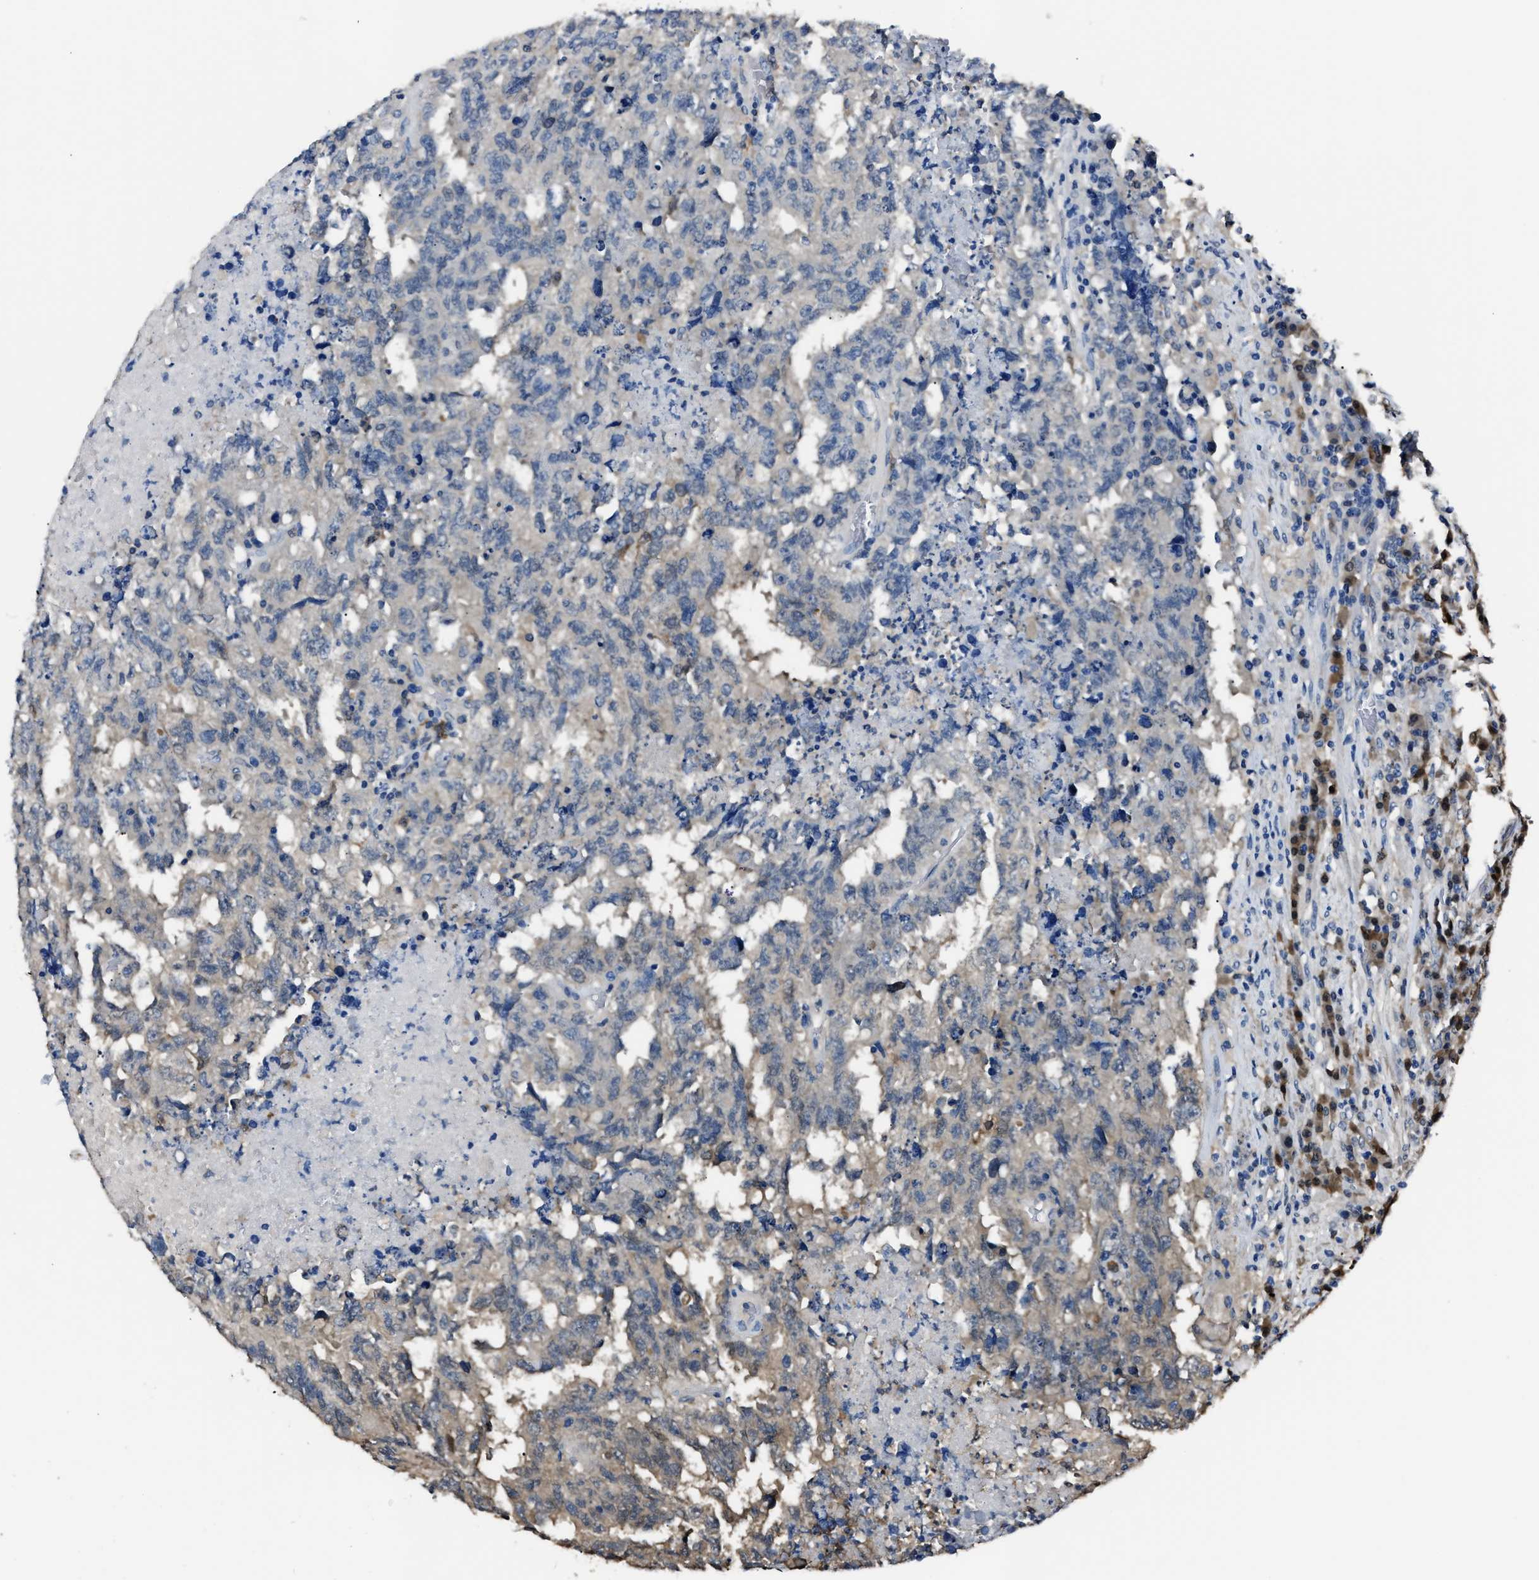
{"staining": {"intensity": "moderate", "quantity": "25%-75%", "location": "cytoplasmic/membranous"}, "tissue": "testis cancer", "cell_type": "Tumor cells", "image_type": "cancer", "snomed": [{"axis": "morphology", "description": "Necrosis, NOS"}, {"axis": "morphology", "description": "Carcinoma, Embryonal, NOS"}, {"axis": "topography", "description": "Testis"}], "caption": "Approximately 25%-75% of tumor cells in testis cancer (embryonal carcinoma) reveal moderate cytoplasmic/membranous protein expression as visualized by brown immunohistochemical staining.", "gene": "GSTP1", "patient": {"sex": "male", "age": 19}}